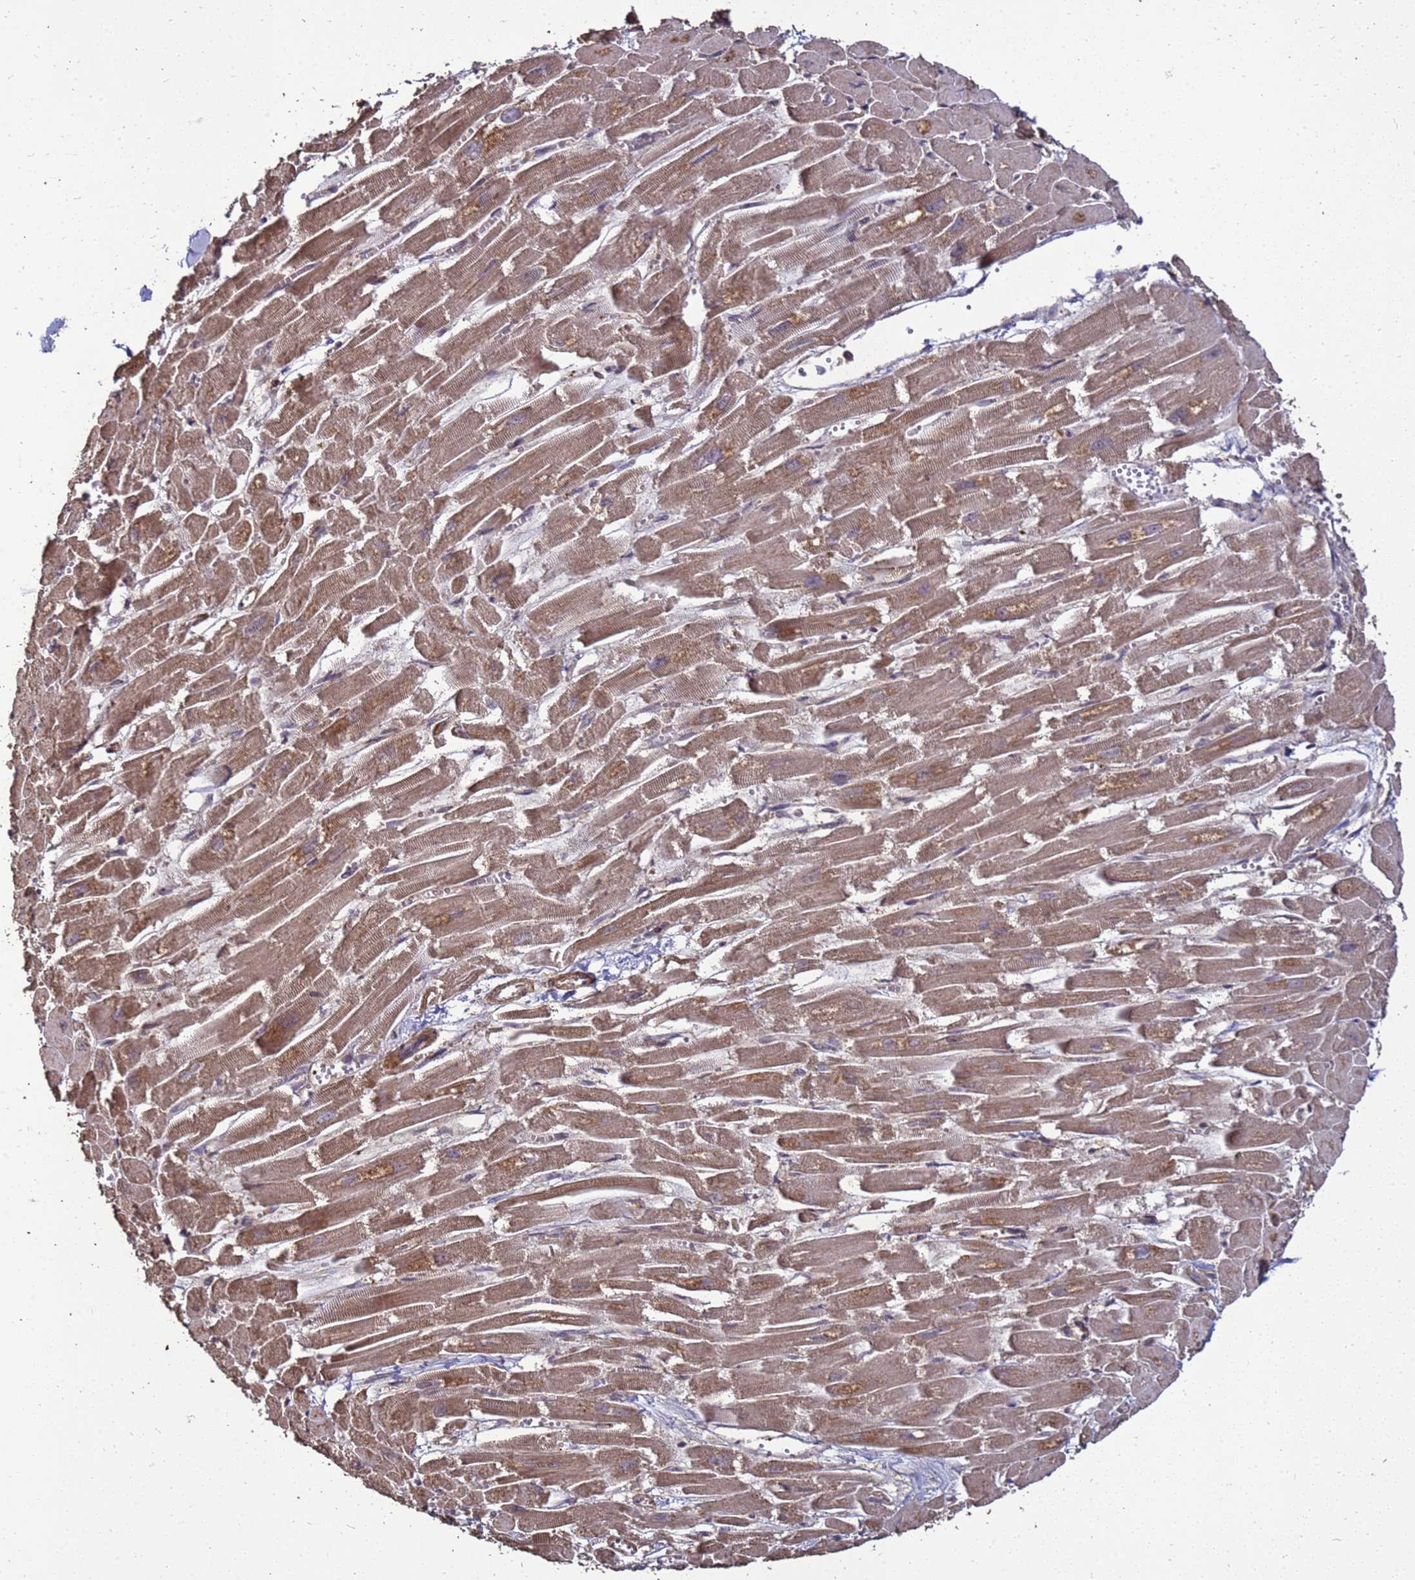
{"staining": {"intensity": "moderate", "quantity": ">75%", "location": "cytoplasmic/membranous,nuclear"}, "tissue": "heart muscle", "cell_type": "Cardiomyocytes", "image_type": "normal", "snomed": [{"axis": "morphology", "description": "Normal tissue, NOS"}, {"axis": "topography", "description": "Heart"}], "caption": "Immunohistochemical staining of unremarkable heart muscle displays >75% levels of moderate cytoplasmic/membranous,nuclear protein expression in approximately >75% of cardiomyocytes. The staining was performed using DAB (3,3'-diaminobenzidine), with brown indicating positive protein expression. Nuclei are stained blue with hematoxylin.", "gene": "CRBN", "patient": {"sex": "male", "age": 54}}